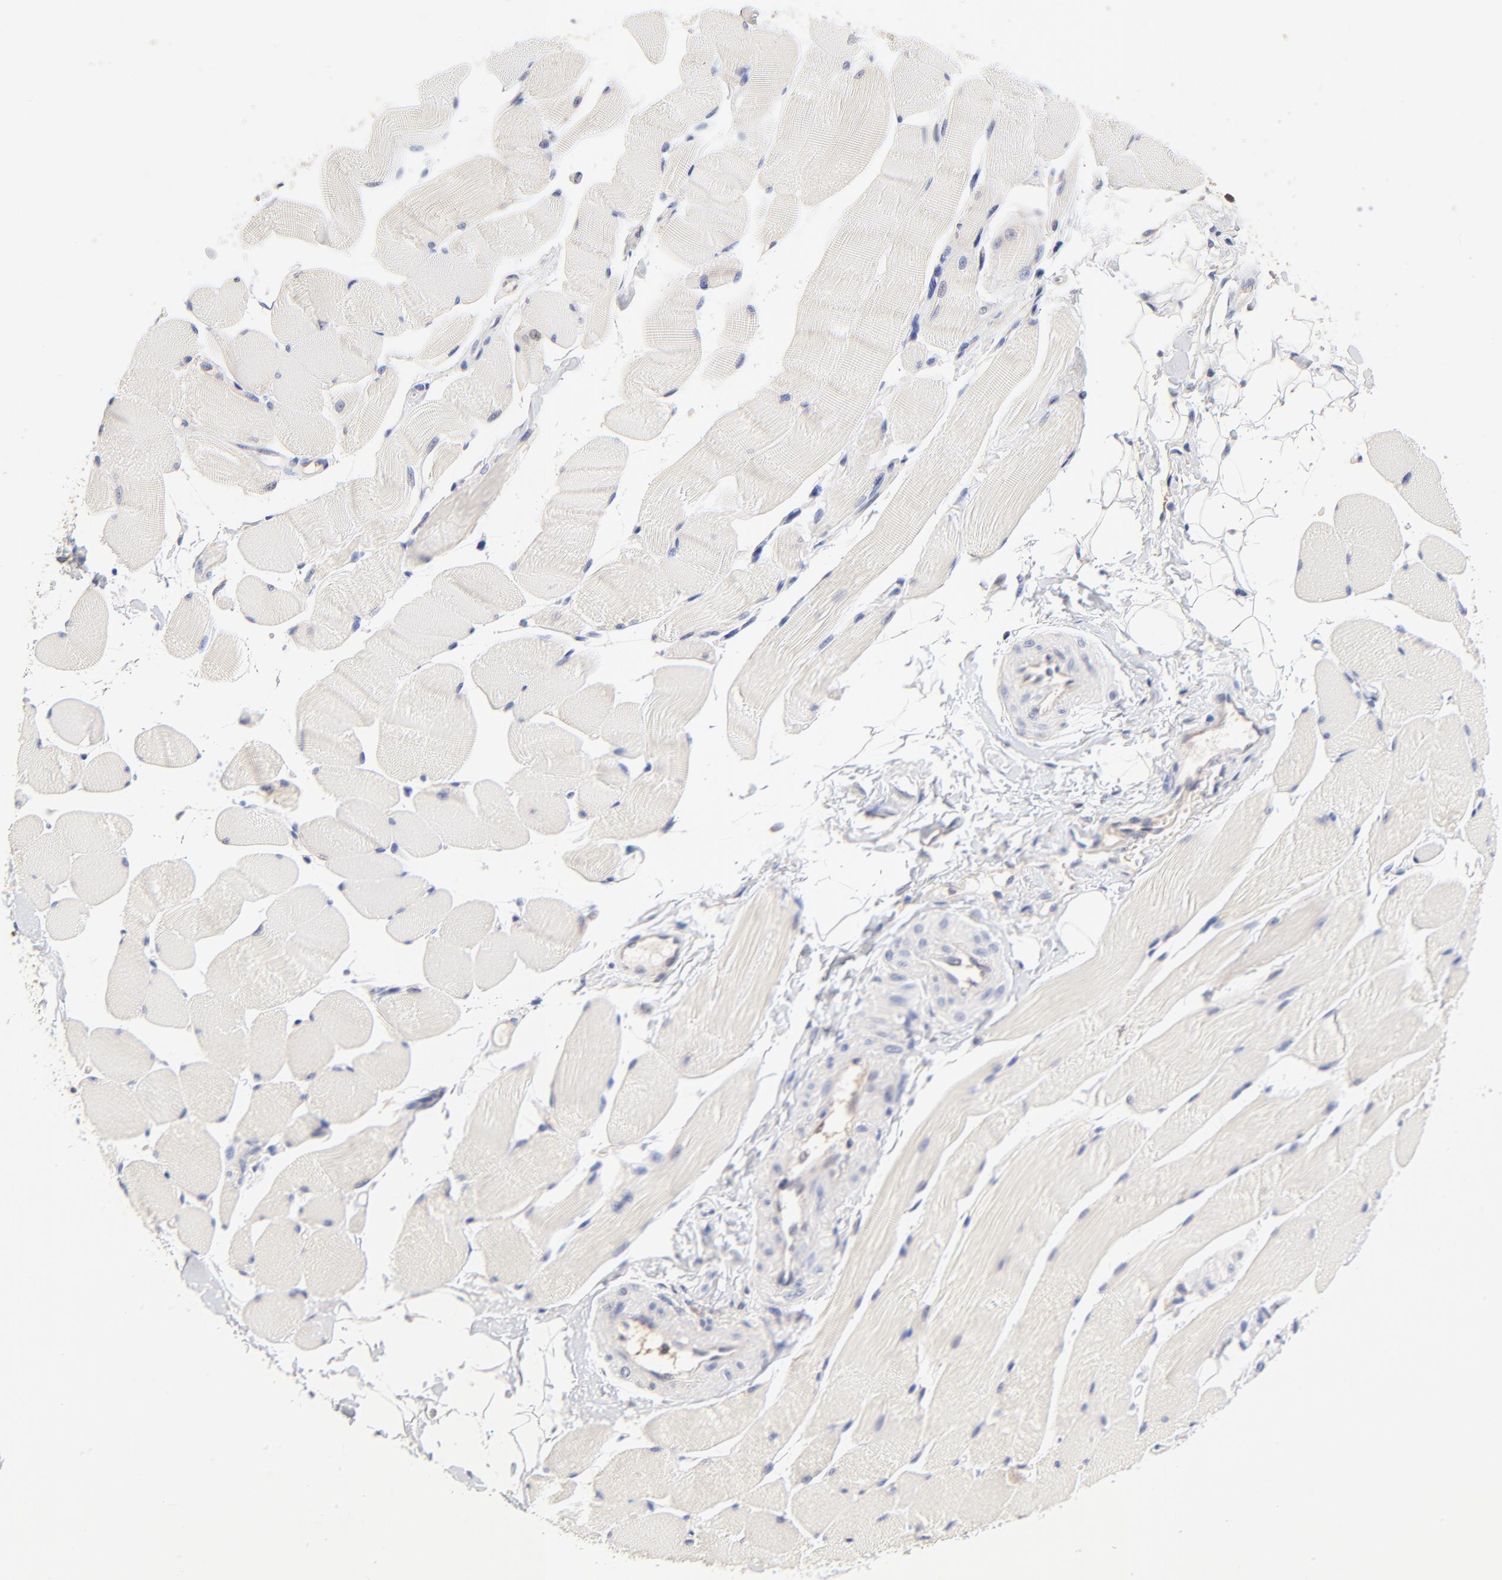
{"staining": {"intensity": "negative", "quantity": "none", "location": "none"}, "tissue": "skeletal muscle", "cell_type": "Myocytes", "image_type": "normal", "snomed": [{"axis": "morphology", "description": "Normal tissue, NOS"}, {"axis": "topography", "description": "Skeletal muscle"}, {"axis": "topography", "description": "Peripheral nerve tissue"}], "caption": "Immunohistochemistry image of unremarkable skeletal muscle stained for a protein (brown), which shows no staining in myocytes.", "gene": "PTK7", "patient": {"sex": "female", "age": 84}}